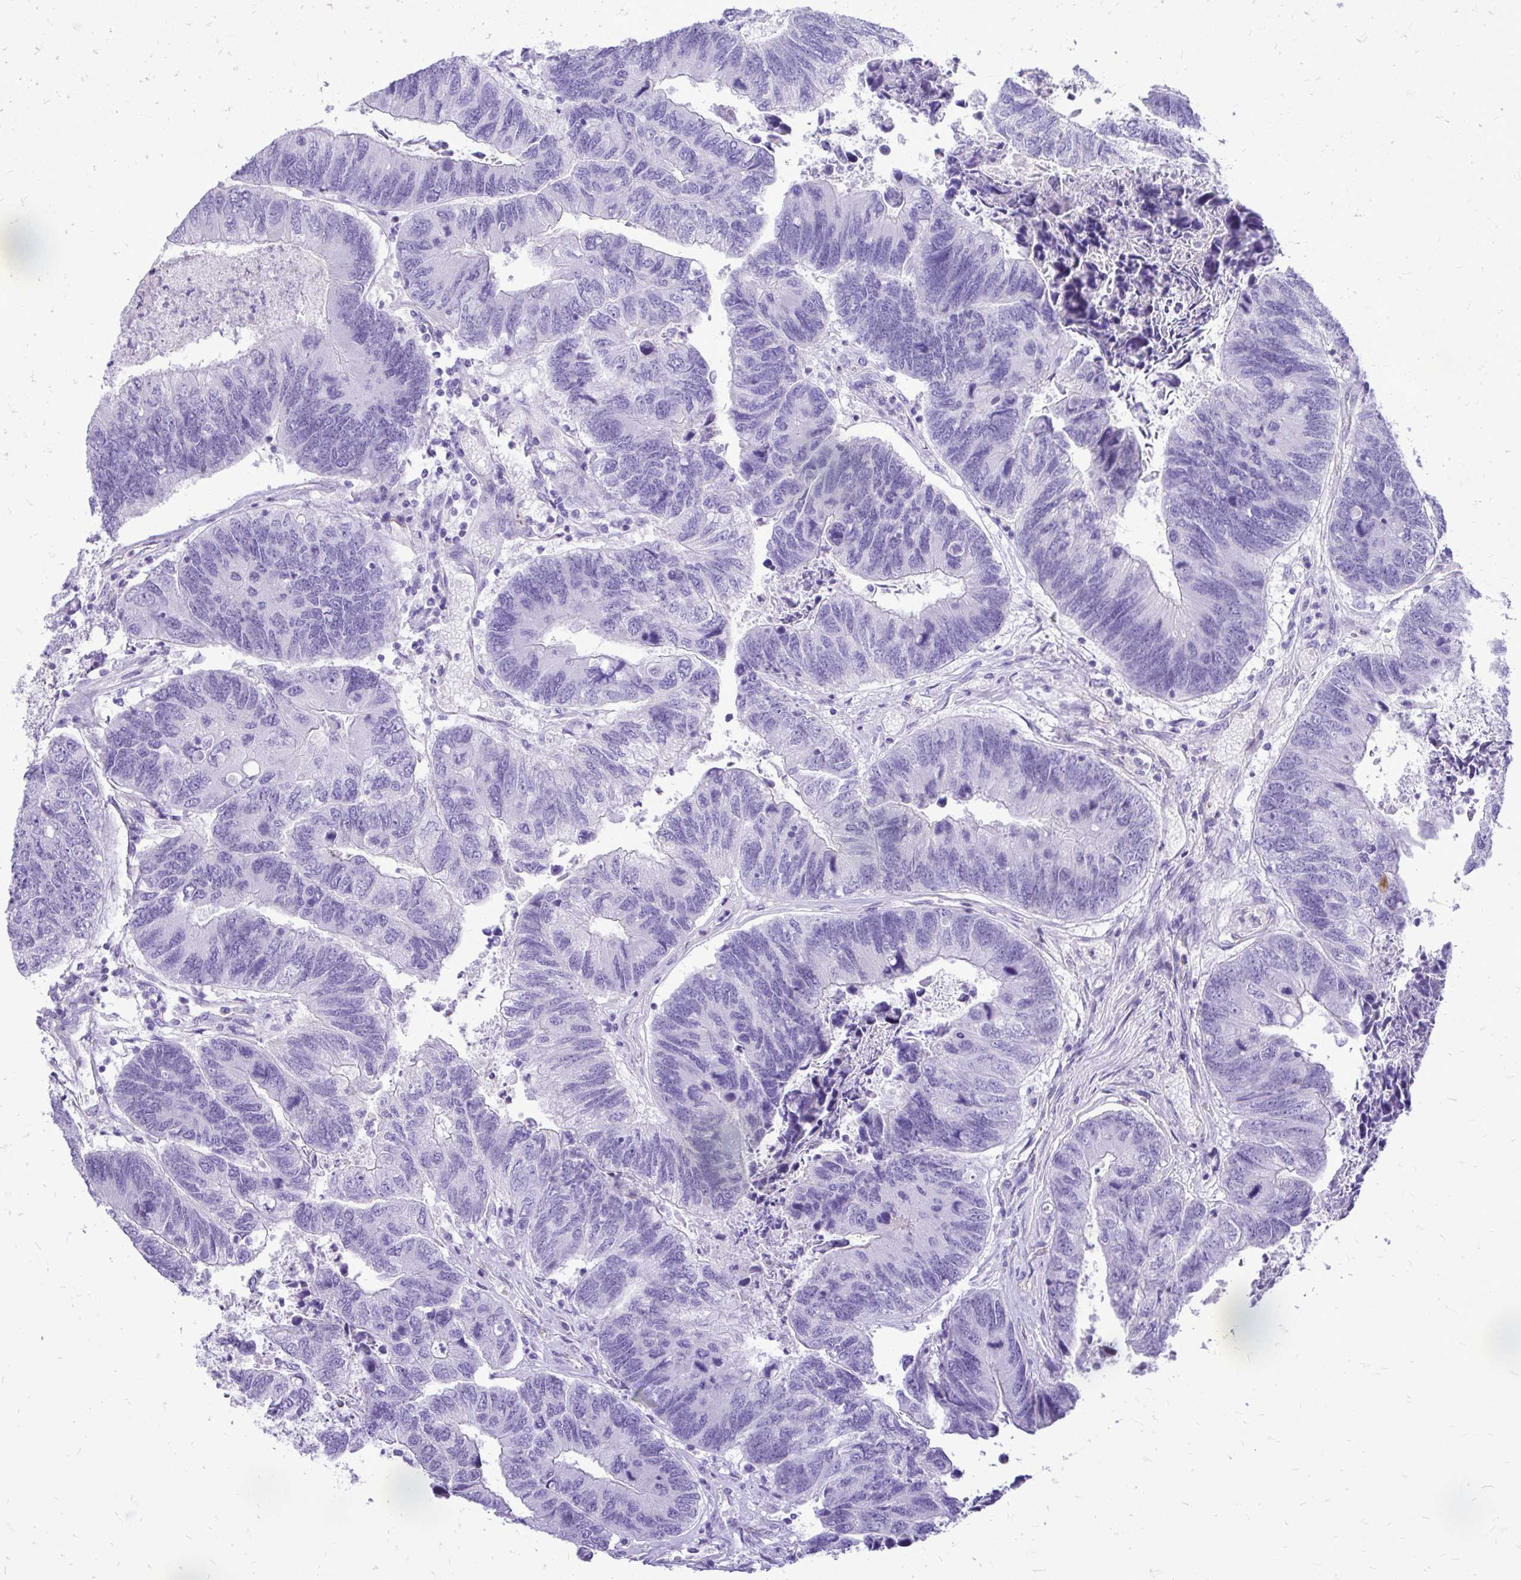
{"staining": {"intensity": "negative", "quantity": "none", "location": "none"}, "tissue": "colorectal cancer", "cell_type": "Tumor cells", "image_type": "cancer", "snomed": [{"axis": "morphology", "description": "Adenocarcinoma, NOS"}, {"axis": "topography", "description": "Colon"}], "caption": "Colorectal cancer stained for a protein using immunohistochemistry shows no staining tumor cells.", "gene": "PELI3", "patient": {"sex": "female", "age": 67}}